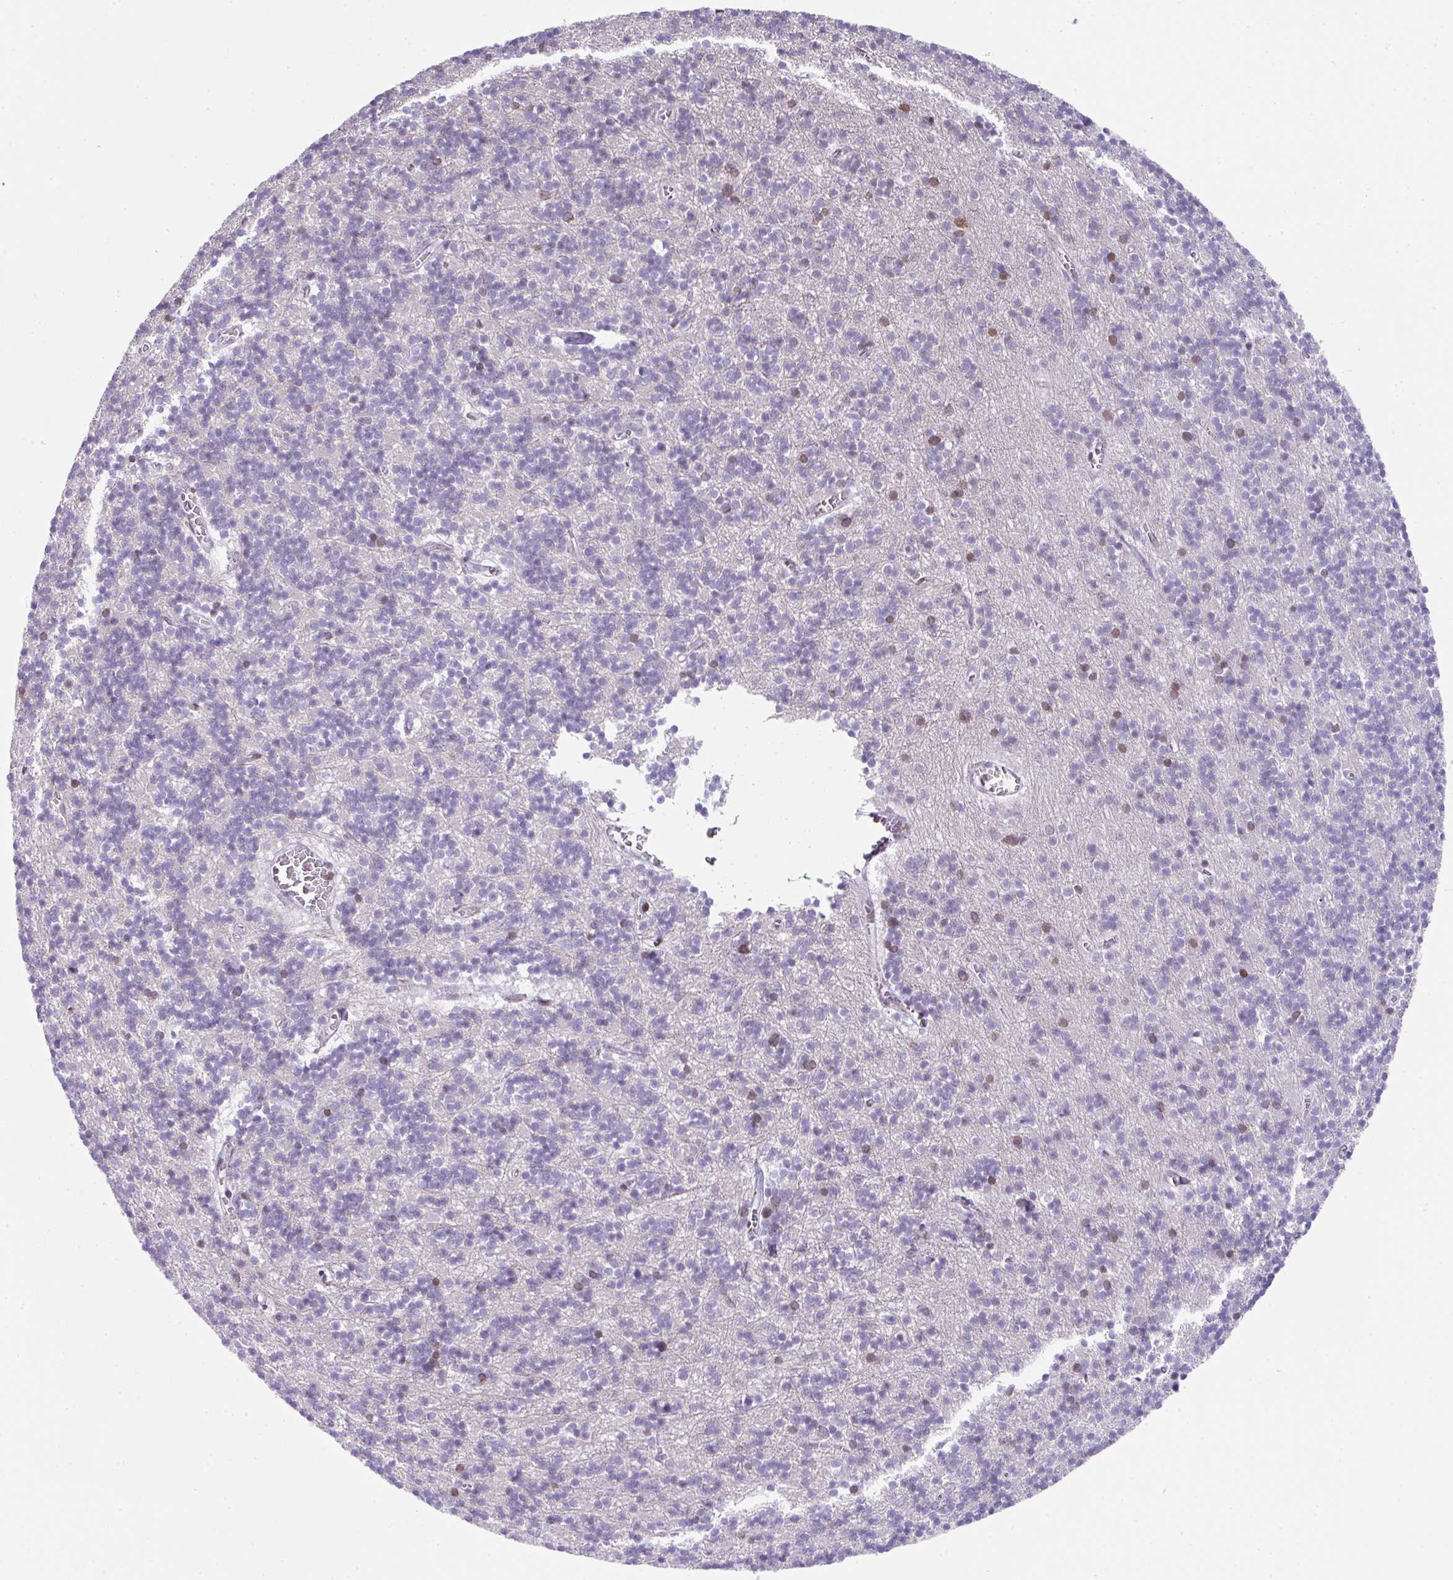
{"staining": {"intensity": "negative", "quantity": "none", "location": "none"}, "tissue": "cerebellum", "cell_type": "Cells in granular layer", "image_type": "normal", "snomed": [{"axis": "morphology", "description": "Normal tissue, NOS"}, {"axis": "topography", "description": "Cerebellum"}], "caption": "High magnification brightfield microscopy of unremarkable cerebellum stained with DAB (brown) and counterstained with hematoxylin (blue): cells in granular layer show no significant positivity.", "gene": "PLK1", "patient": {"sex": "male", "age": 54}}